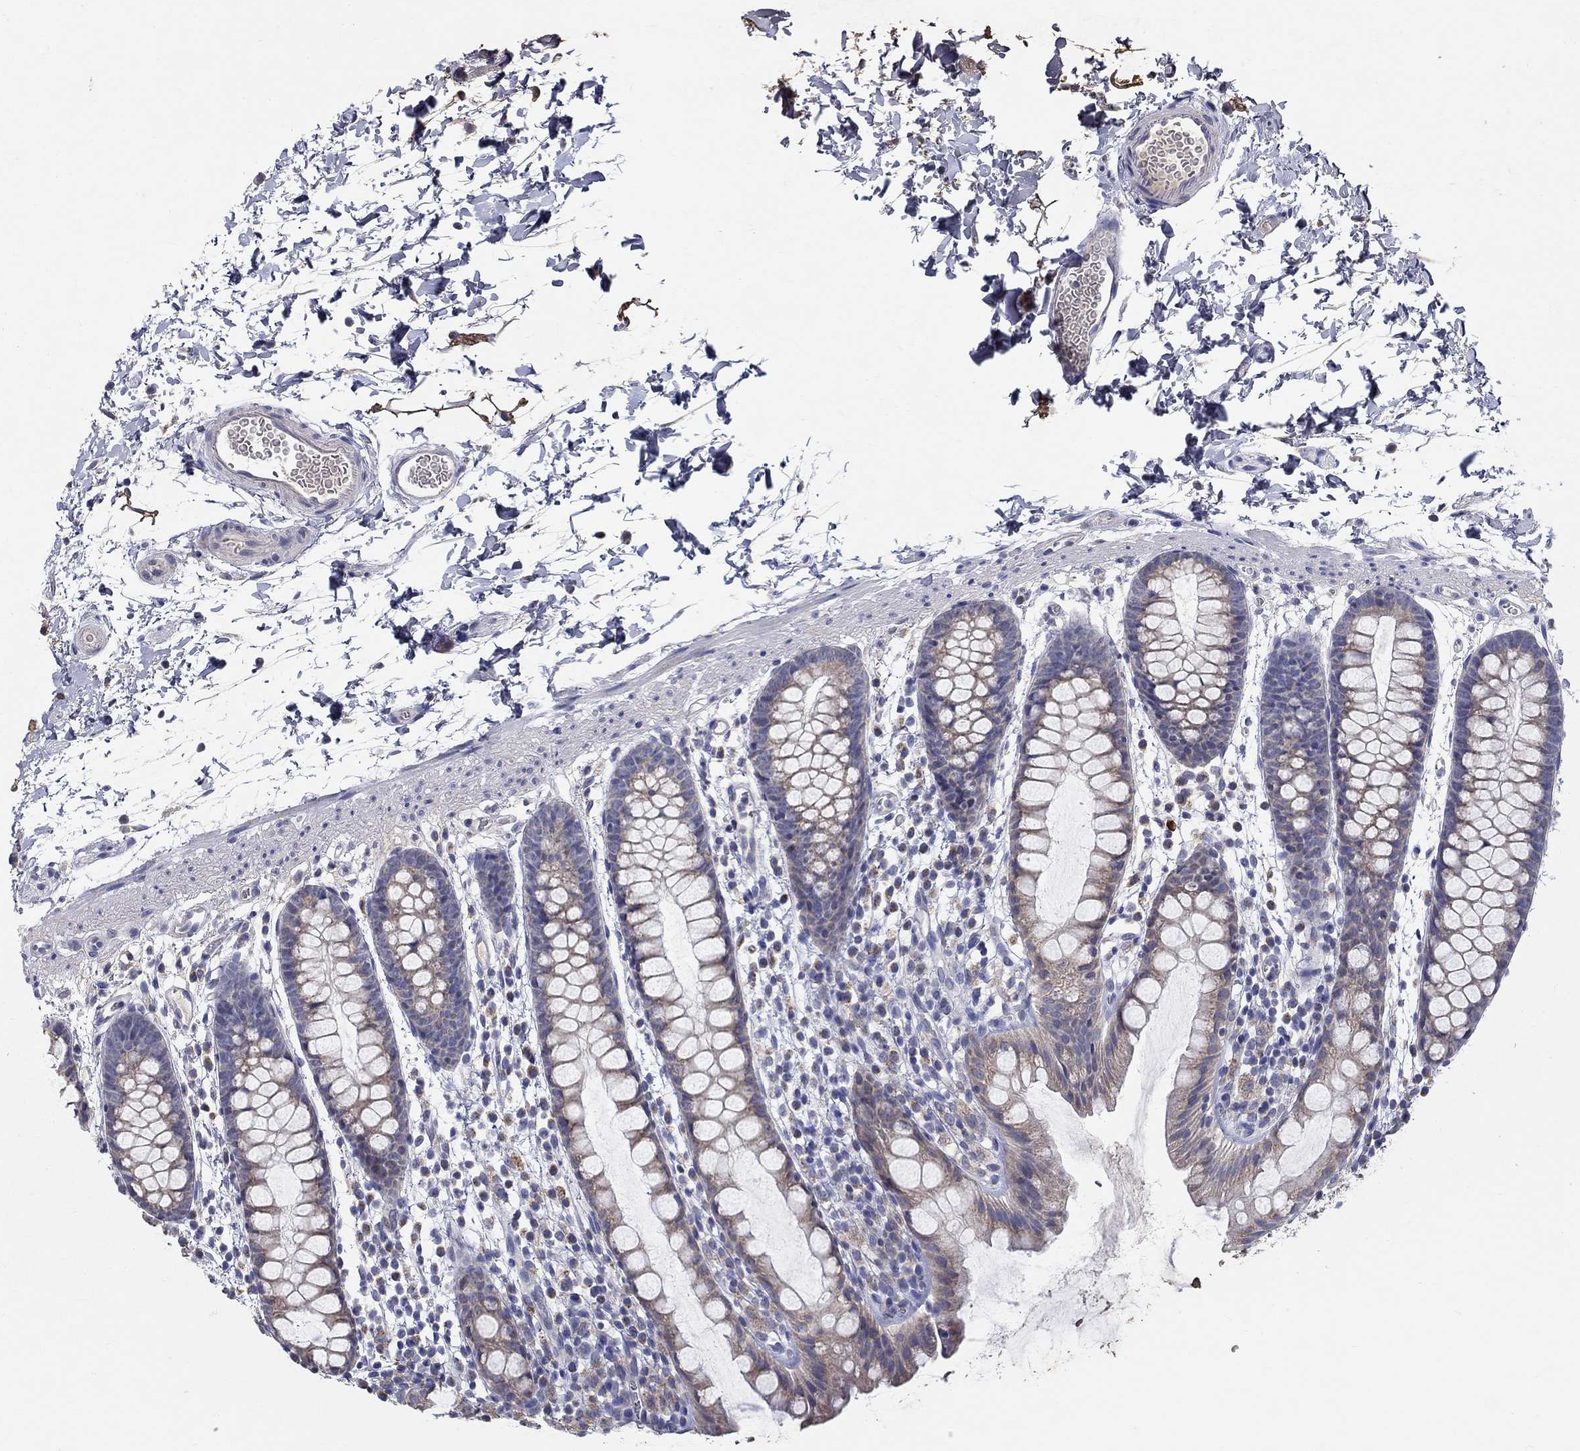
{"staining": {"intensity": "negative", "quantity": "none", "location": "none"}, "tissue": "rectum", "cell_type": "Glandular cells", "image_type": "normal", "snomed": [{"axis": "morphology", "description": "Normal tissue, NOS"}, {"axis": "topography", "description": "Rectum"}], "caption": "DAB immunohistochemical staining of unremarkable rectum demonstrates no significant expression in glandular cells.", "gene": "PROZ", "patient": {"sex": "male", "age": 57}}